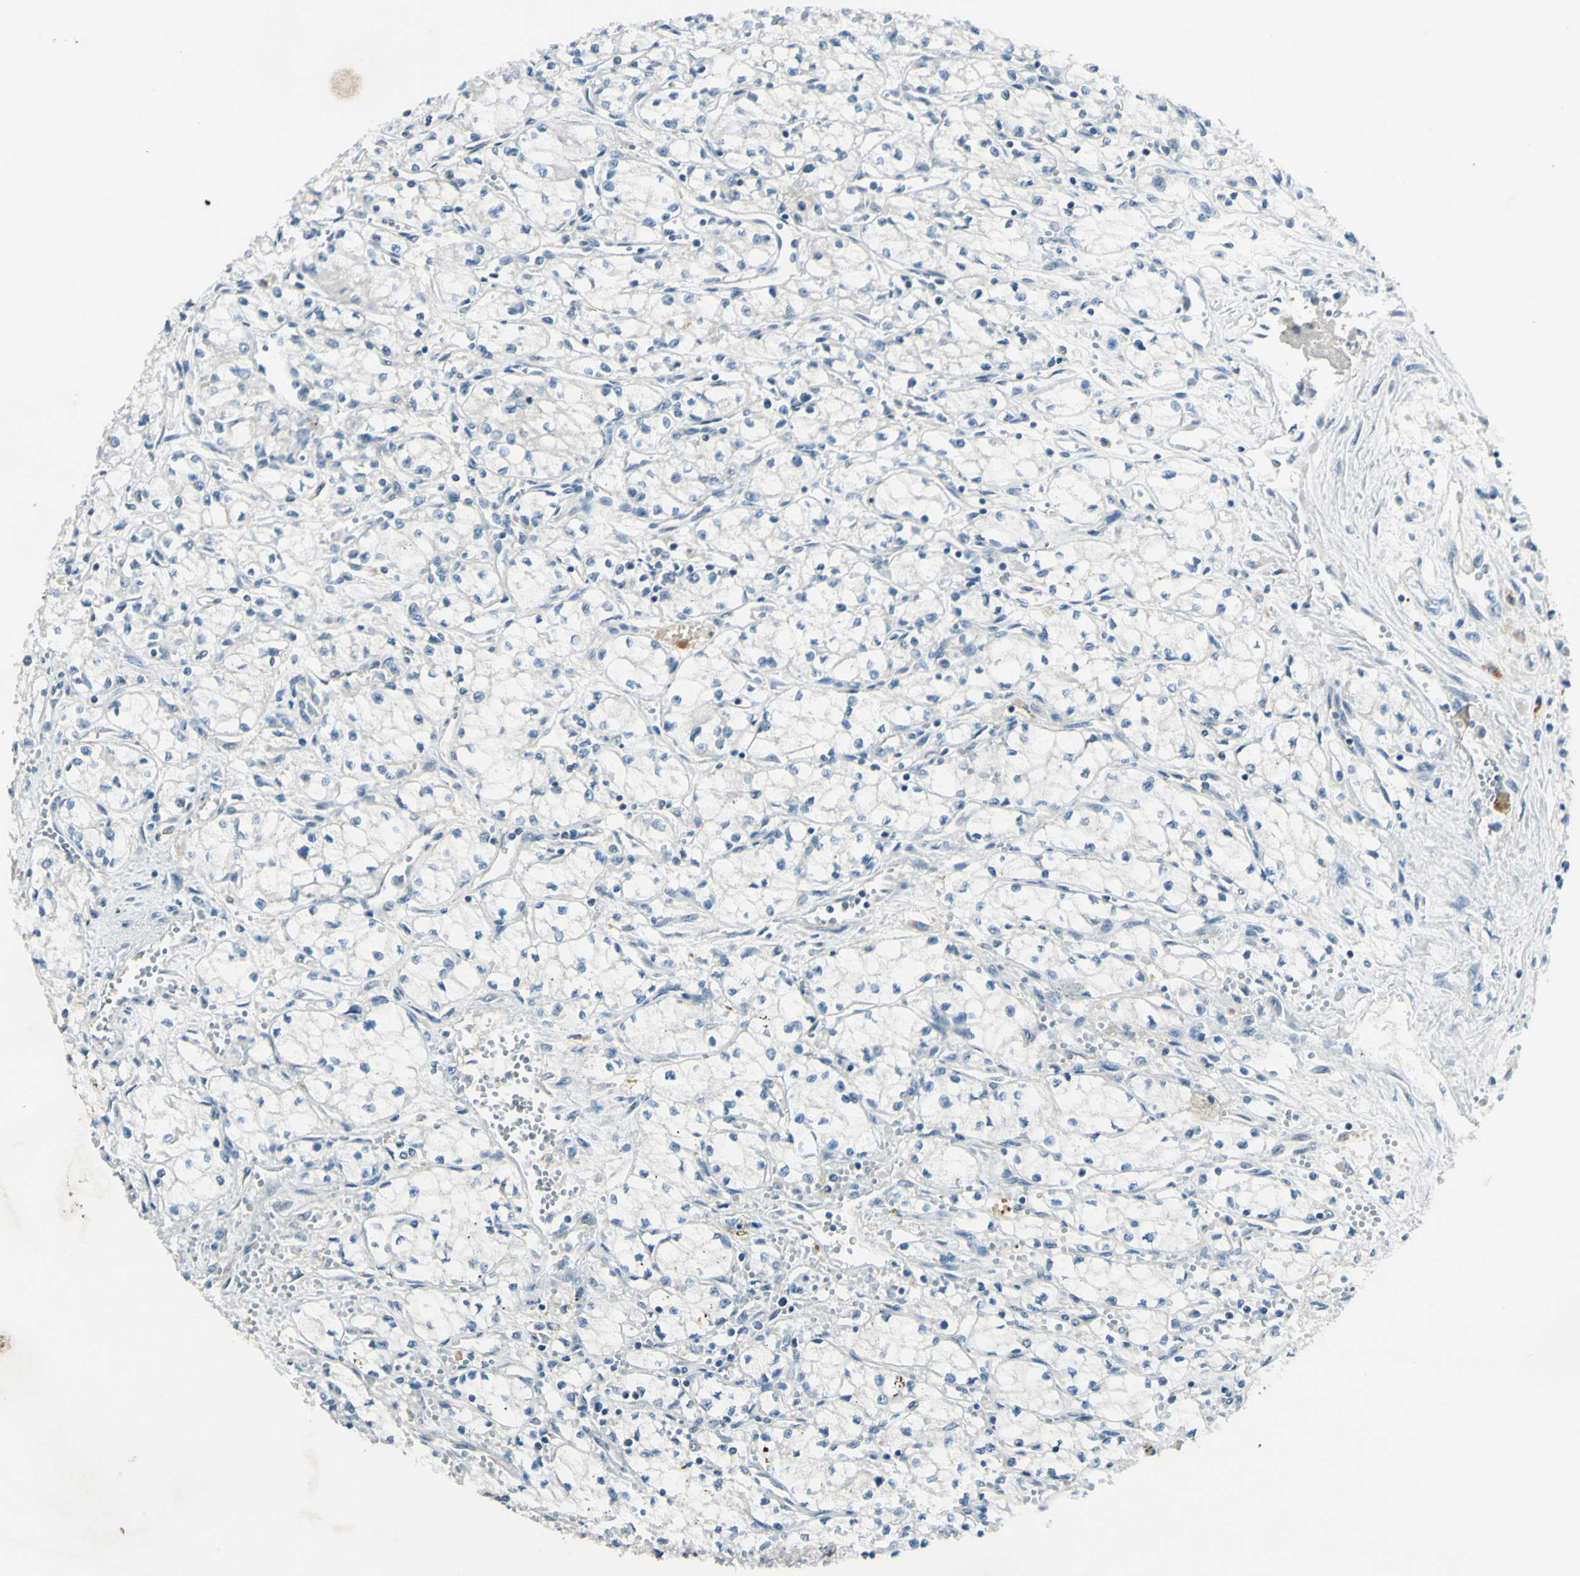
{"staining": {"intensity": "negative", "quantity": "none", "location": "none"}, "tissue": "renal cancer", "cell_type": "Tumor cells", "image_type": "cancer", "snomed": [{"axis": "morphology", "description": "Normal tissue, NOS"}, {"axis": "morphology", "description": "Adenocarcinoma, NOS"}, {"axis": "topography", "description": "Kidney"}], "caption": "An IHC histopathology image of renal adenocarcinoma is shown. There is no staining in tumor cells of renal adenocarcinoma.", "gene": "PSMD5", "patient": {"sex": "male", "age": 59}}